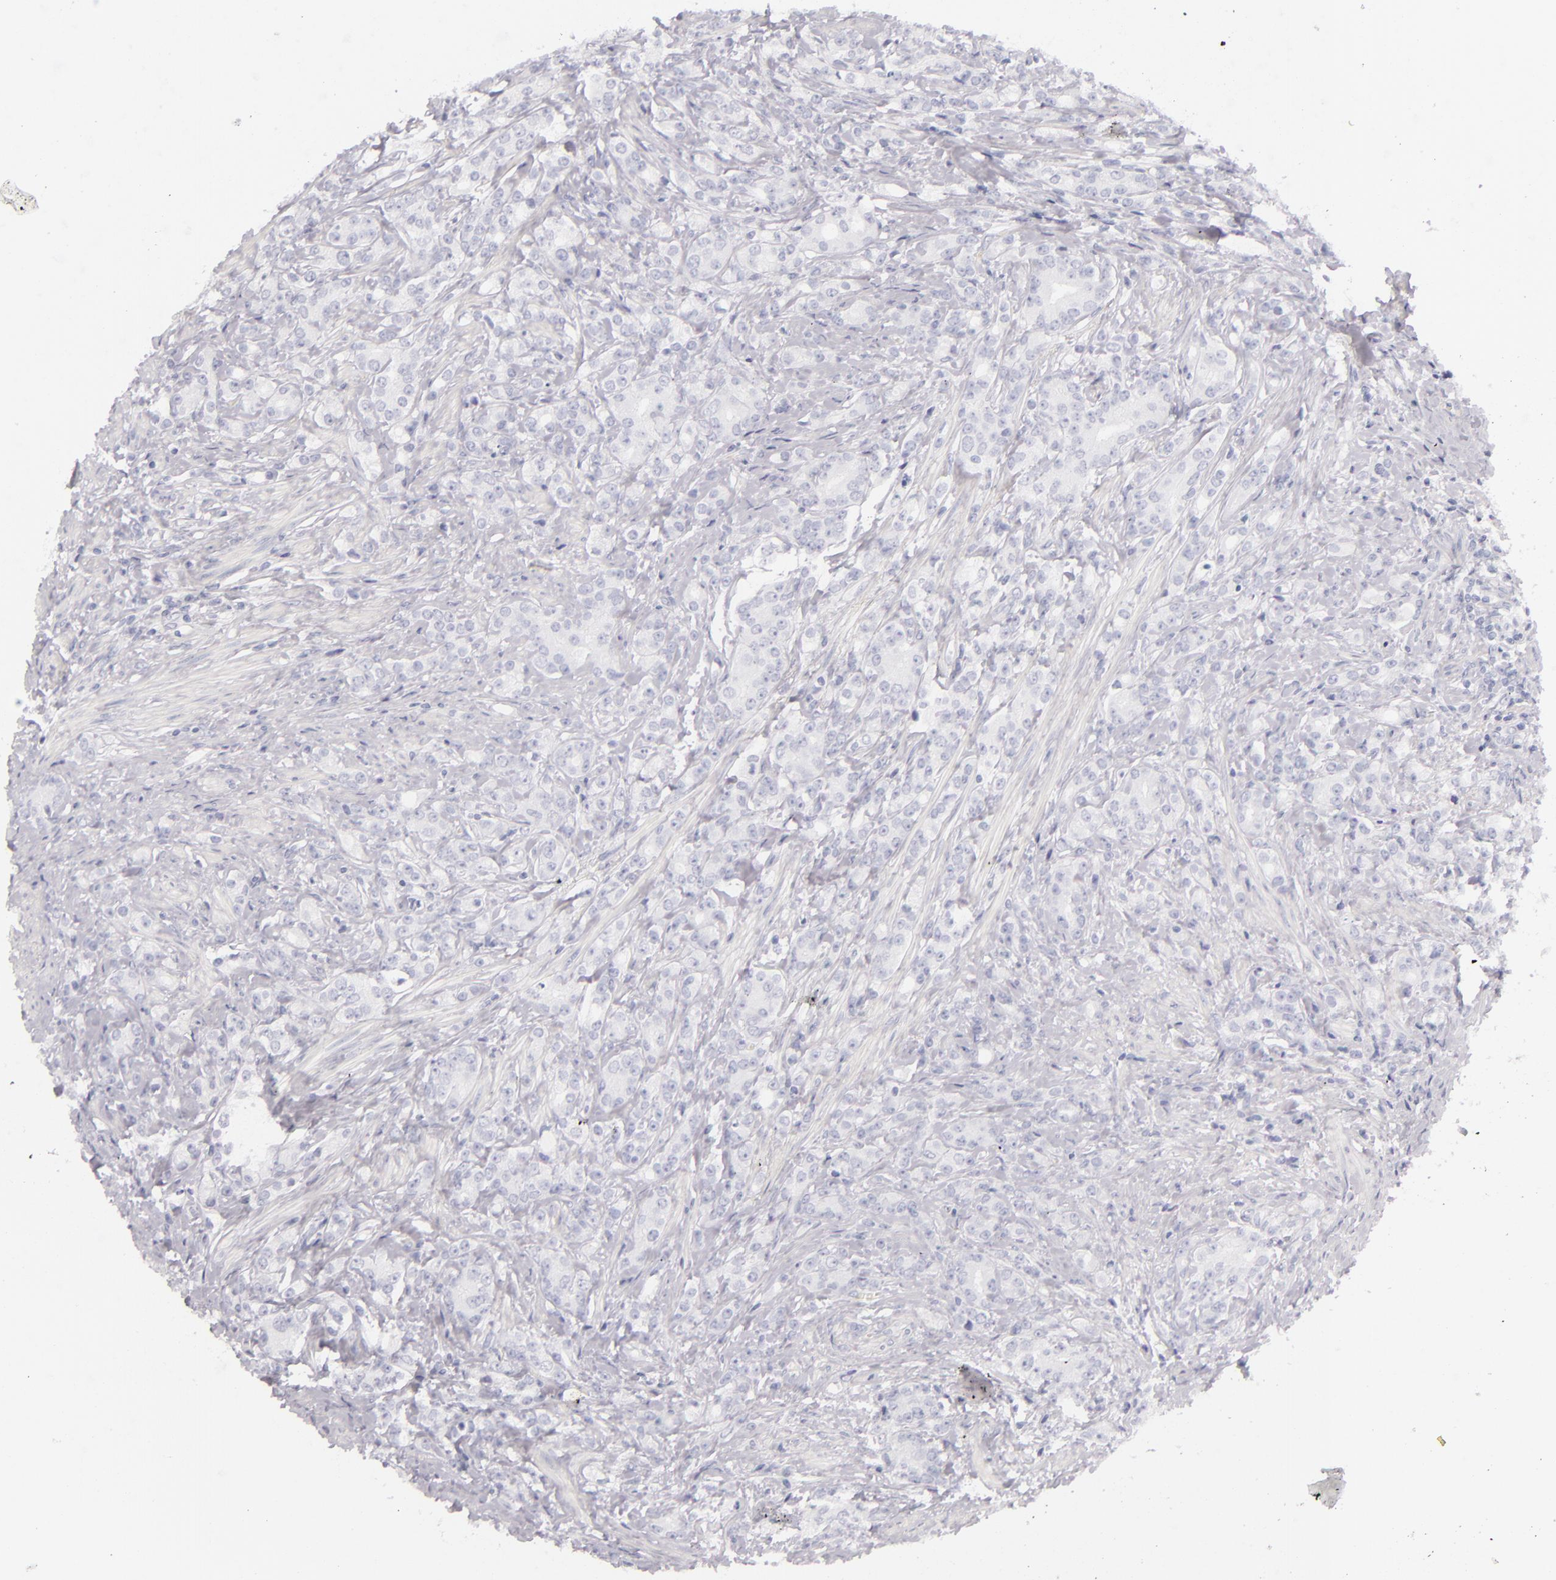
{"staining": {"intensity": "negative", "quantity": "none", "location": "none"}, "tissue": "prostate cancer", "cell_type": "Tumor cells", "image_type": "cancer", "snomed": [{"axis": "morphology", "description": "Adenocarcinoma, Medium grade"}, {"axis": "topography", "description": "Prostate"}], "caption": "Prostate cancer was stained to show a protein in brown. There is no significant expression in tumor cells.", "gene": "FABP1", "patient": {"sex": "male", "age": 59}}